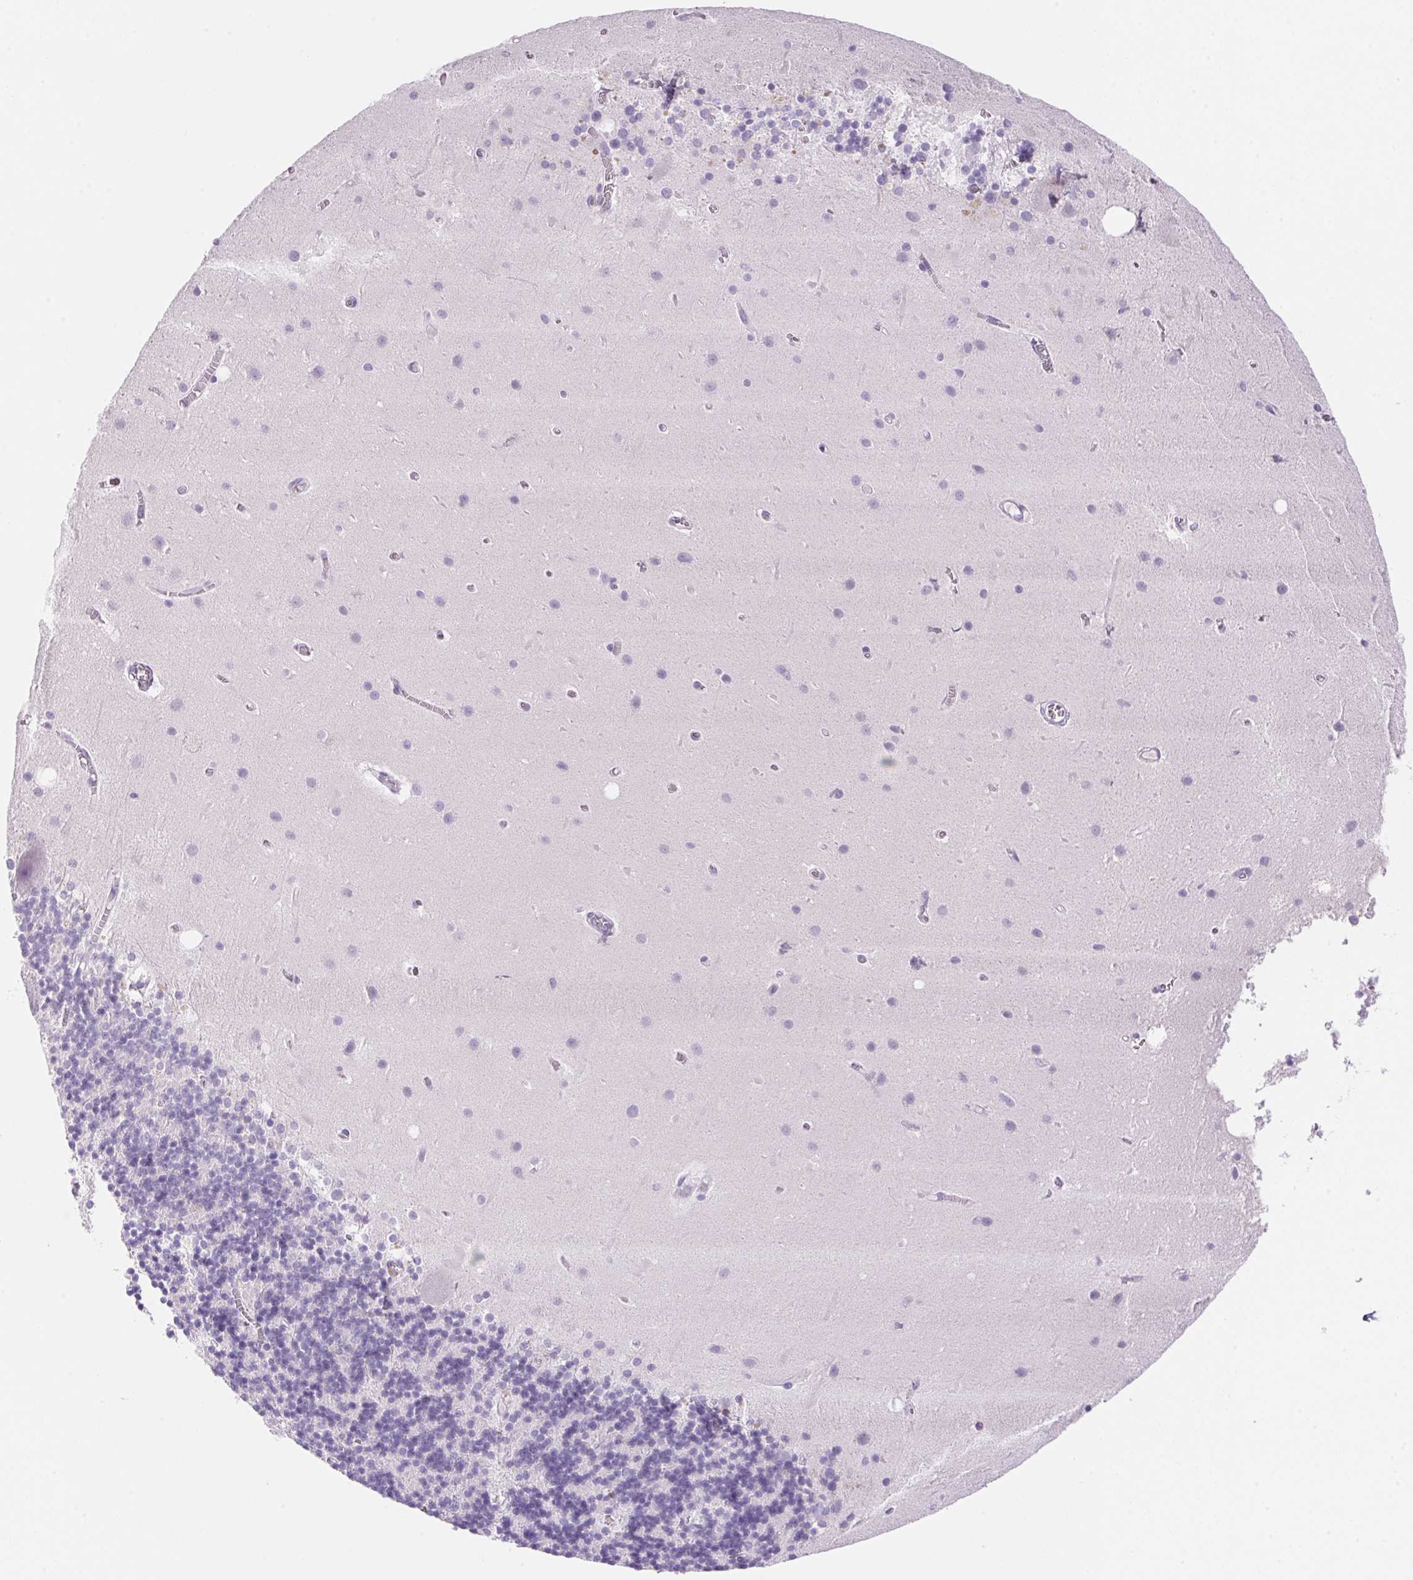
{"staining": {"intensity": "negative", "quantity": "none", "location": "none"}, "tissue": "cerebellum", "cell_type": "Cells in granular layer", "image_type": "normal", "snomed": [{"axis": "morphology", "description": "Normal tissue, NOS"}, {"axis": "topography", "description": "Cerebellum"}], "caption": "Immunohistochemistry (IHC) of benign cerebellum demonstrates no expression in cells in granular layer.", "gene": "DHCR24", "patient": {"sex": "male", "age": 70}}